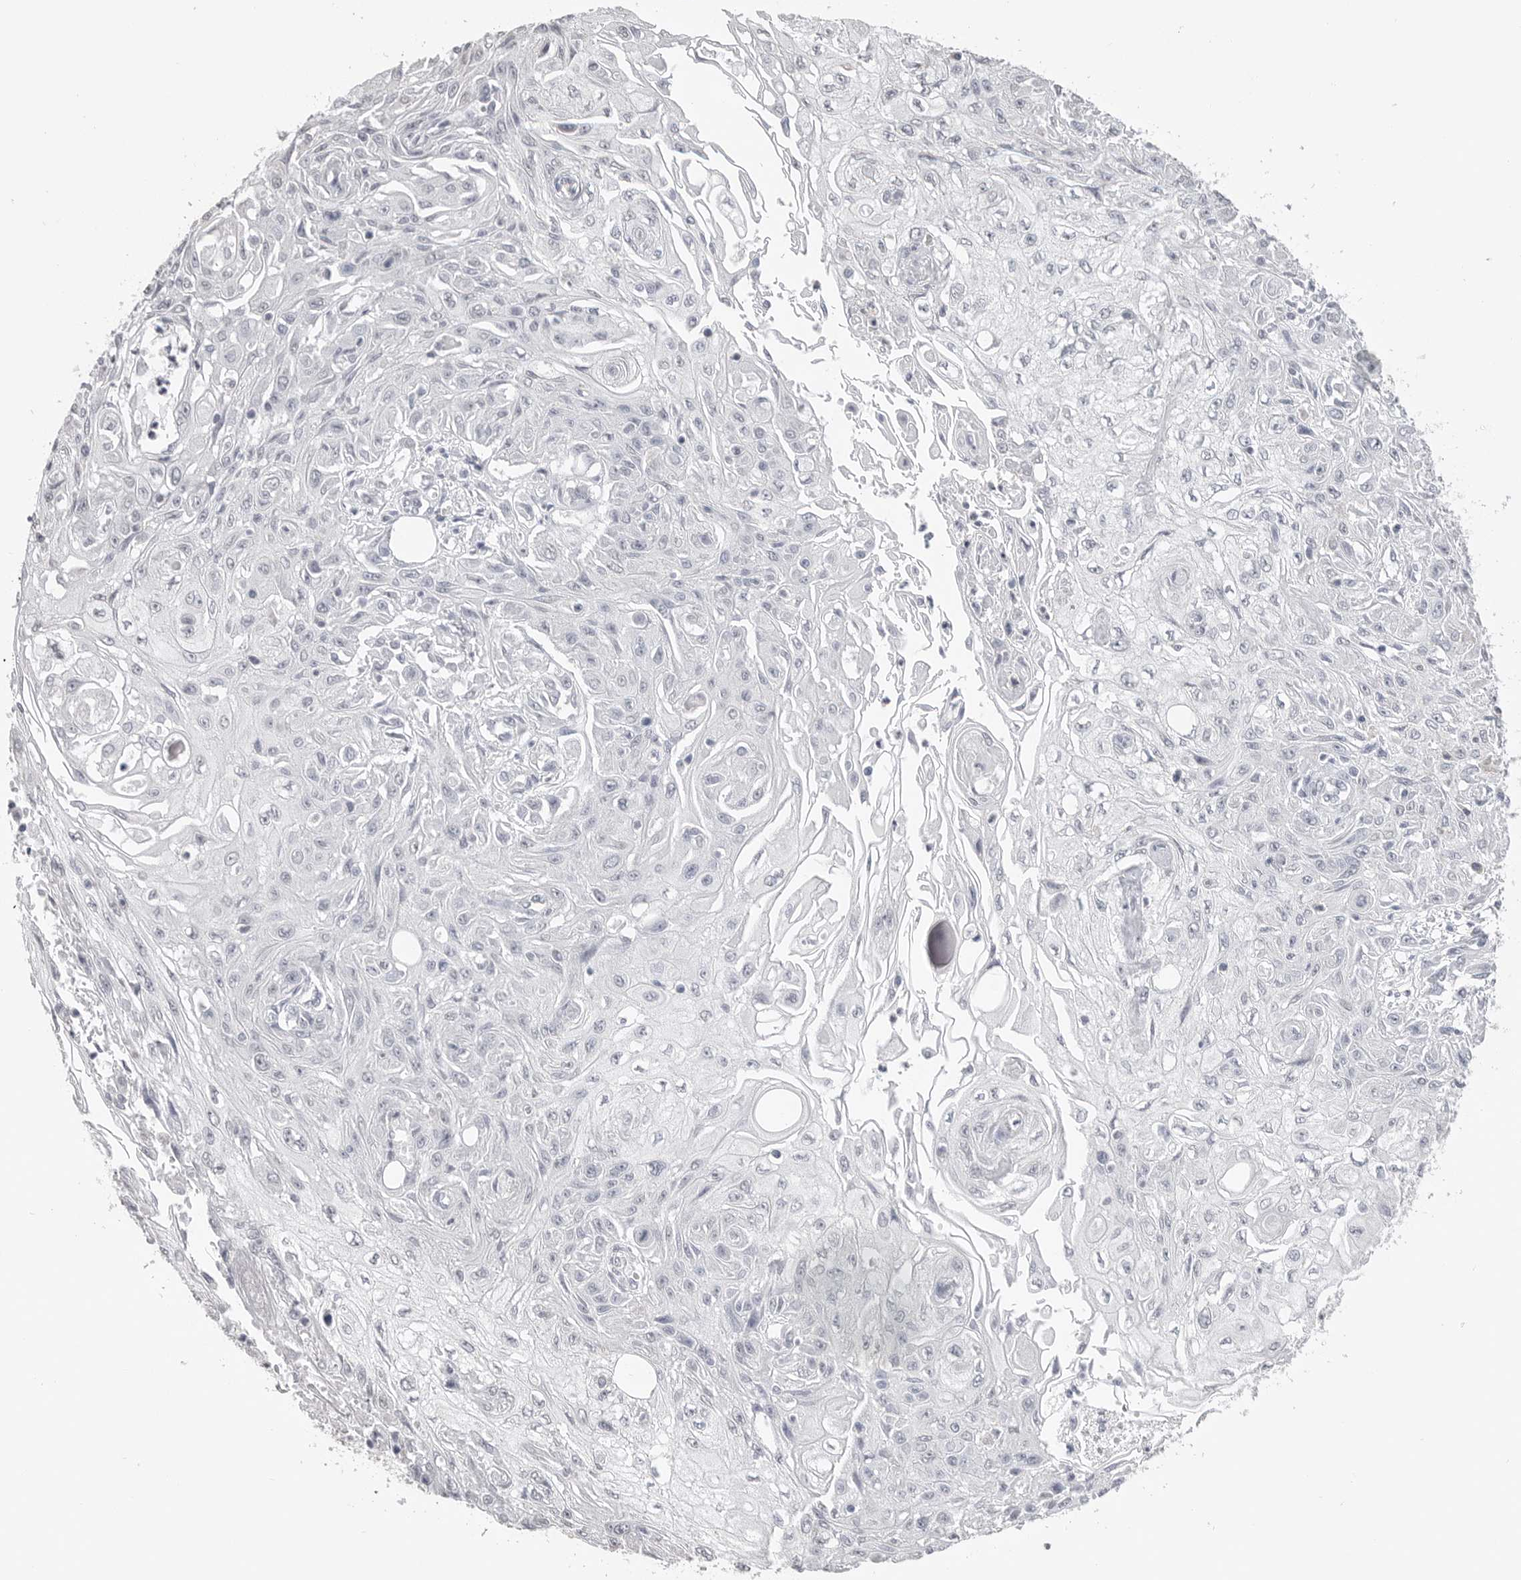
{"staining": {"intensity": "negative", "quantity": "none", "location": "none"}, "tissue": "skin cancer", "cell_type": "Tumor cells", "image_type": "cancer", "snomed": [{"axis": "morphology", "description": "Squamous cell carcinoma, NOS"}, {"axis": "morphology", "description": "Squamous cell carcinoma, metastatic, NOS"}, {"axis": "topography", "description": "Skin"}, {"axis": "topography", "description": "Lymph node"}], "caption": "High magnification brightfield microscopy of skin cancer stained with DAB (brown) and counterstained with hematoxylin (blue): tumor cells show no significant staining.", "gene": "ICAM5", "patient": {"sex": "male", "age": 75}}